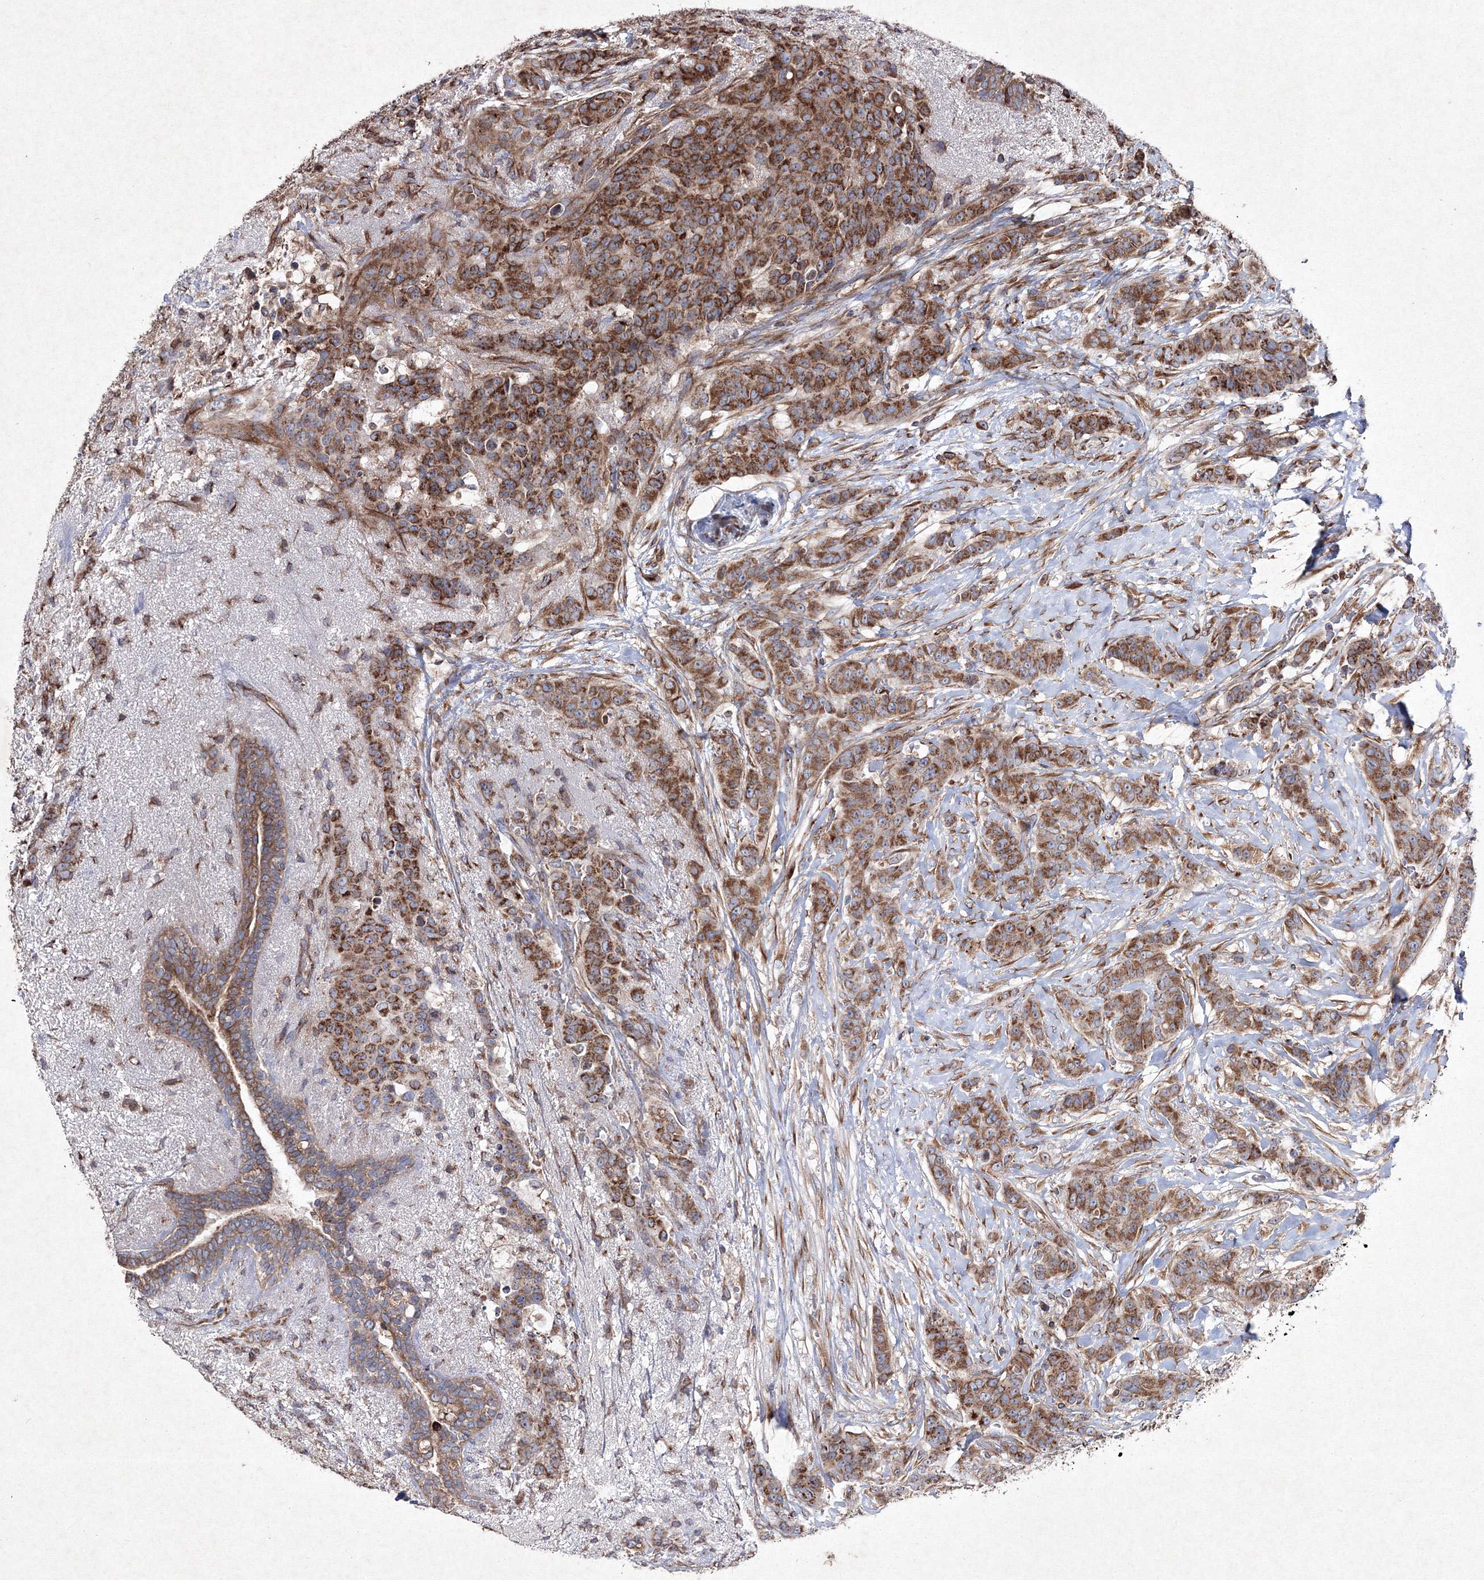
{"staining": {"intensity": "moderate", "quantity": ">75%", "location": "cytoplasmic/membranous"}, "tissue": "breast cancer", "cell_type": "Tumor cells", "image_type": "cancer", "snomed": [{"axis": "morphology", "description": "Duct carcinoma"}, {"axis": "topography", "description": "Breast"}], "caption": "Tumor cells reveal medium levels of moderate cytoplasmic/membranous staining in about >75% of cells in invasive ductal carcinoma (breast). The protein of interest is stained brown, and the nuclei are stained in blue (DAB (3,3'-diaminobenzidine) IHC with brightfield microscopy, high magnification).", "gene": "GFM1", "patient": {"sex": "female", "age": 40}}